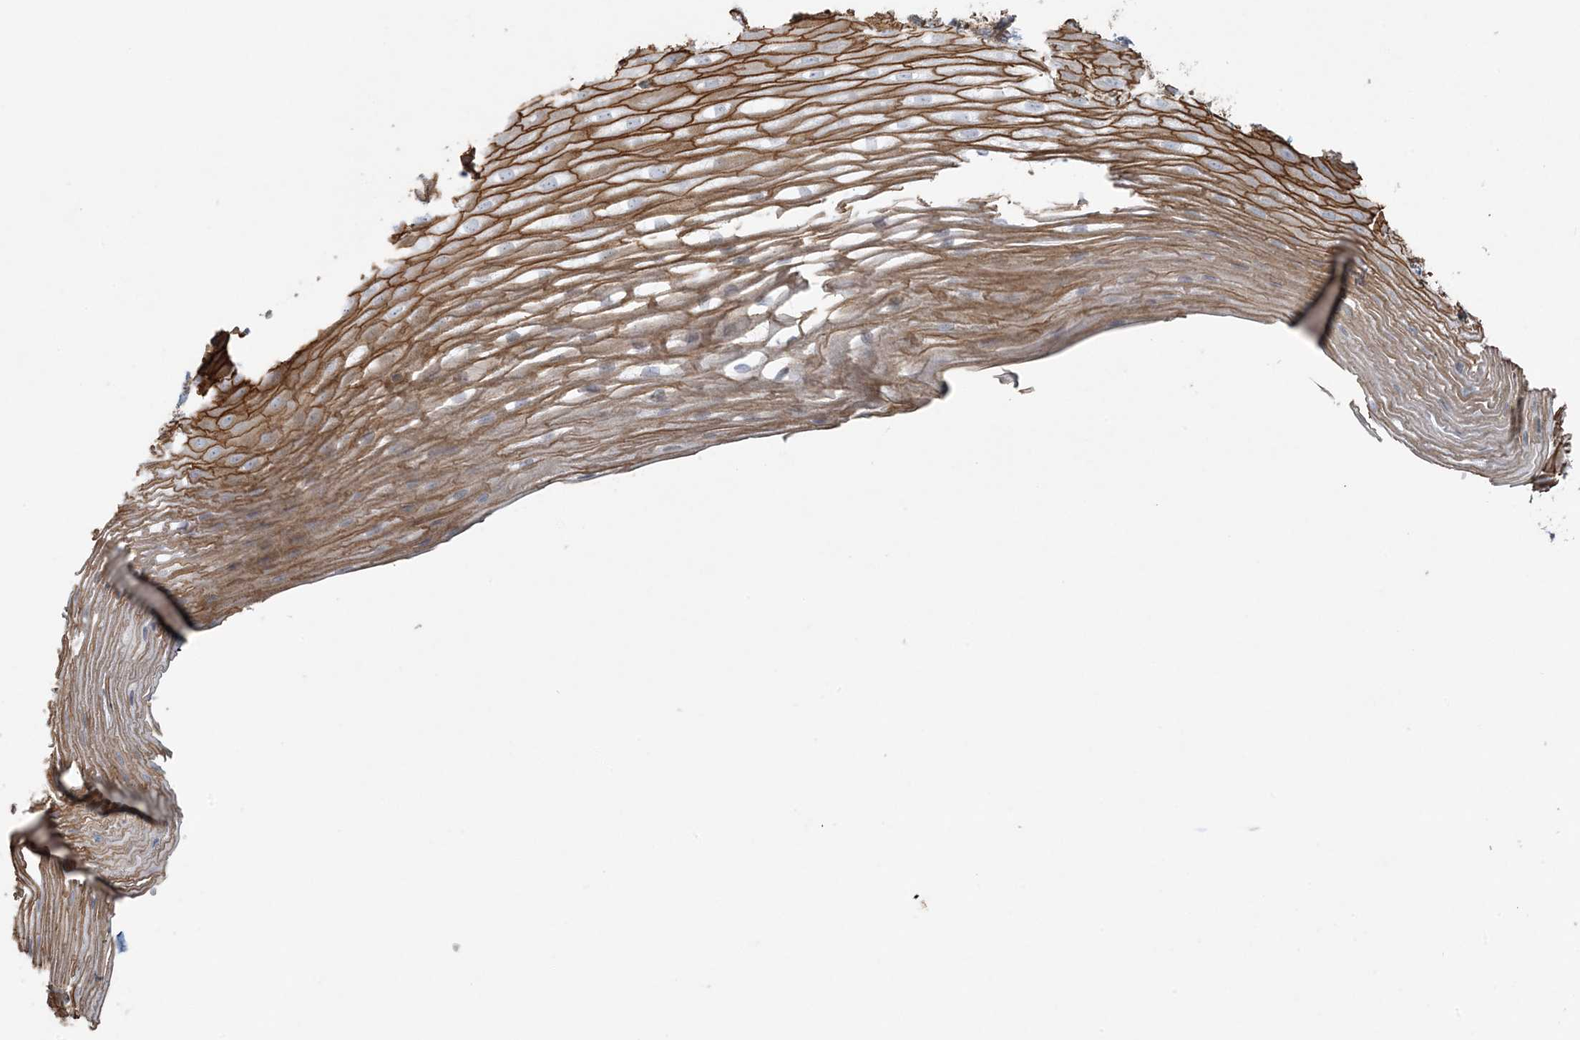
{"staining": {"intensity": "strong", "quantity": ">75%", "location": "cytoplasmic/membranous"}, "tissue": "esophagus", "cell_type": "Squamous epithelial cells", "image_type": "normal", "snomed": [{"axis": "morphology", "description": "Normal tissue, NOS"}, {"axis": "topography", "description": "Esophagus"}], "caption": "Immunohistochemistry (IHC) histopathology image of normal human esophagus stained for a protein (brown), which reveals high levels of strong cytoplasmic/membranous expression in about >75% of squamous epithelial cells.", "gene": "PIK3R4", "patient": {"sex": "male", "age": 62}}